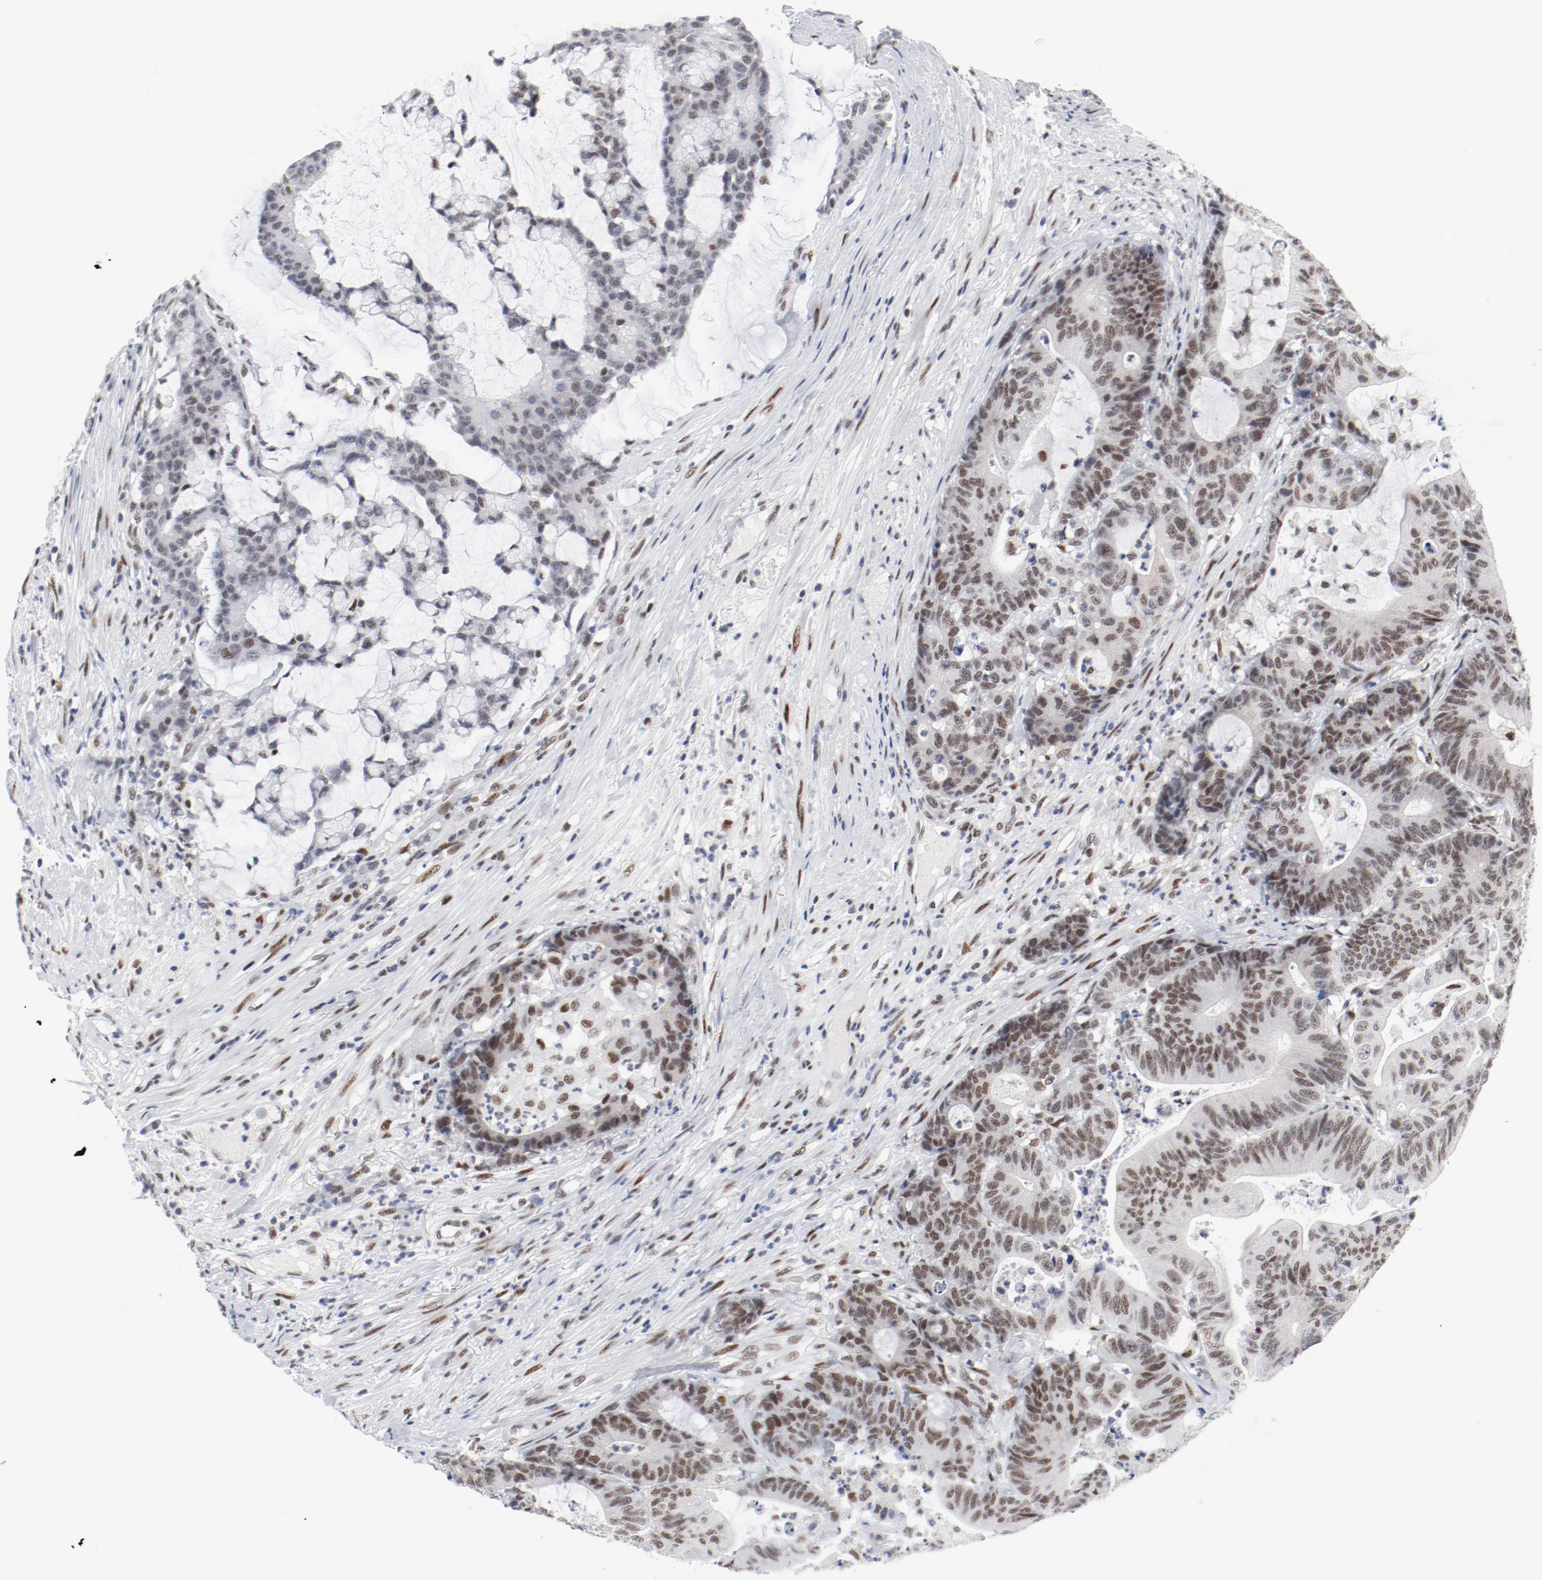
{"staining": {"intensity": "moderate", "quantity": ">75%", "location": "nuclear"}, "tissue": "colorectal cancer", "cell_type": "Tumor cells", "image_type": "cancer", "snomed": [{"axis": "morphology", "description": "Adenocarcinoma, NOS"}, {"axis": "topography", "description": "Colon"}], "caption": "Immunohistochemistry (IHC) of adenocarcinoma (colorectal) displays medium levels of moderate nuclear positivity in approximately >75% of tumor cells.", "gene": "ARNT", "patient": {"sex": "female", "age": 84}}